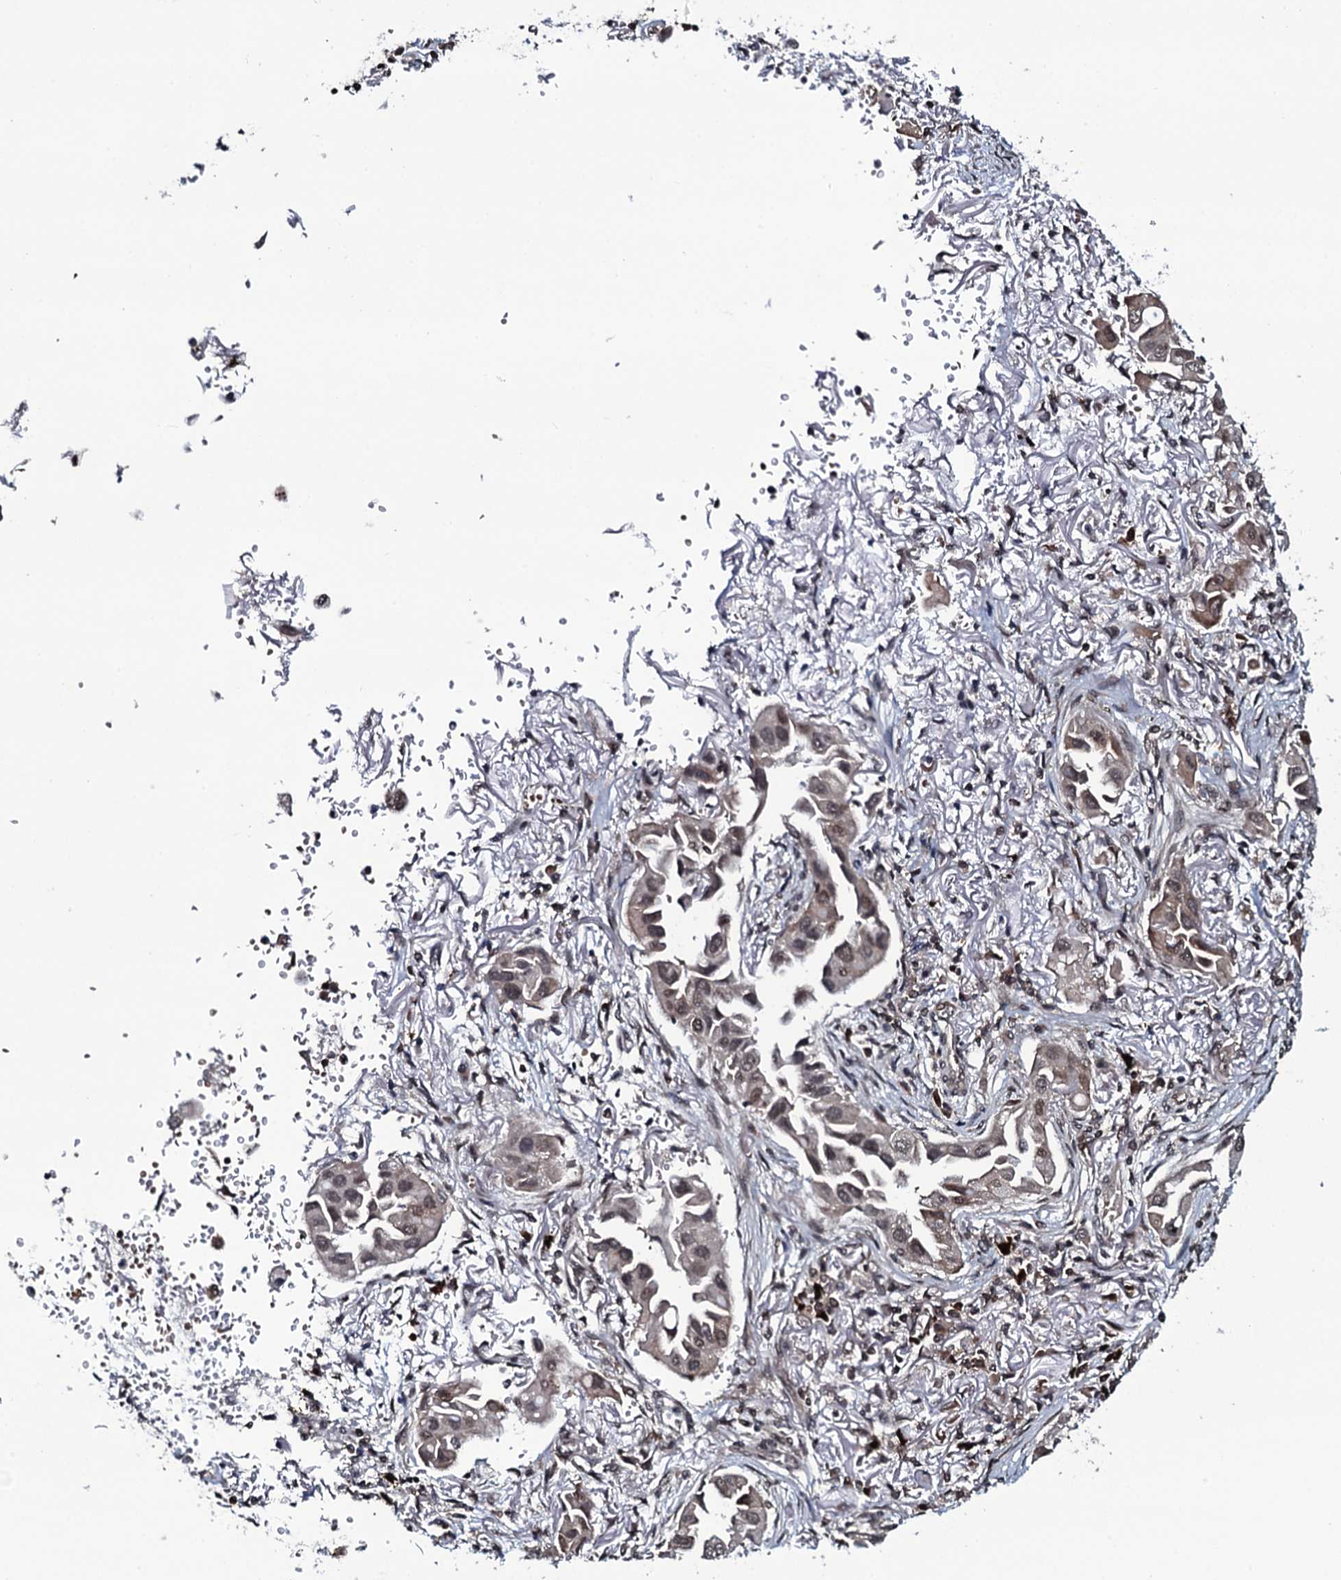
{"staining": {"intensity": "weak", "quantity": "25%-75%", "location": "nuclear"}, "tissue": "lung cancer", "cell_type": "Tumor cells", "image_type": "cancer", "snomed": [{"axis": "morphology", "description": "Adenocarcinoma, NOS"}, {"axis": "topography", "description": "Lung"}], "caption": "Lung adenocarcinoma stained with a protein marker displays weak staining in tumor cells.", "gene": "HDDC3", "patient": {"sex": "female", "age": 76}}